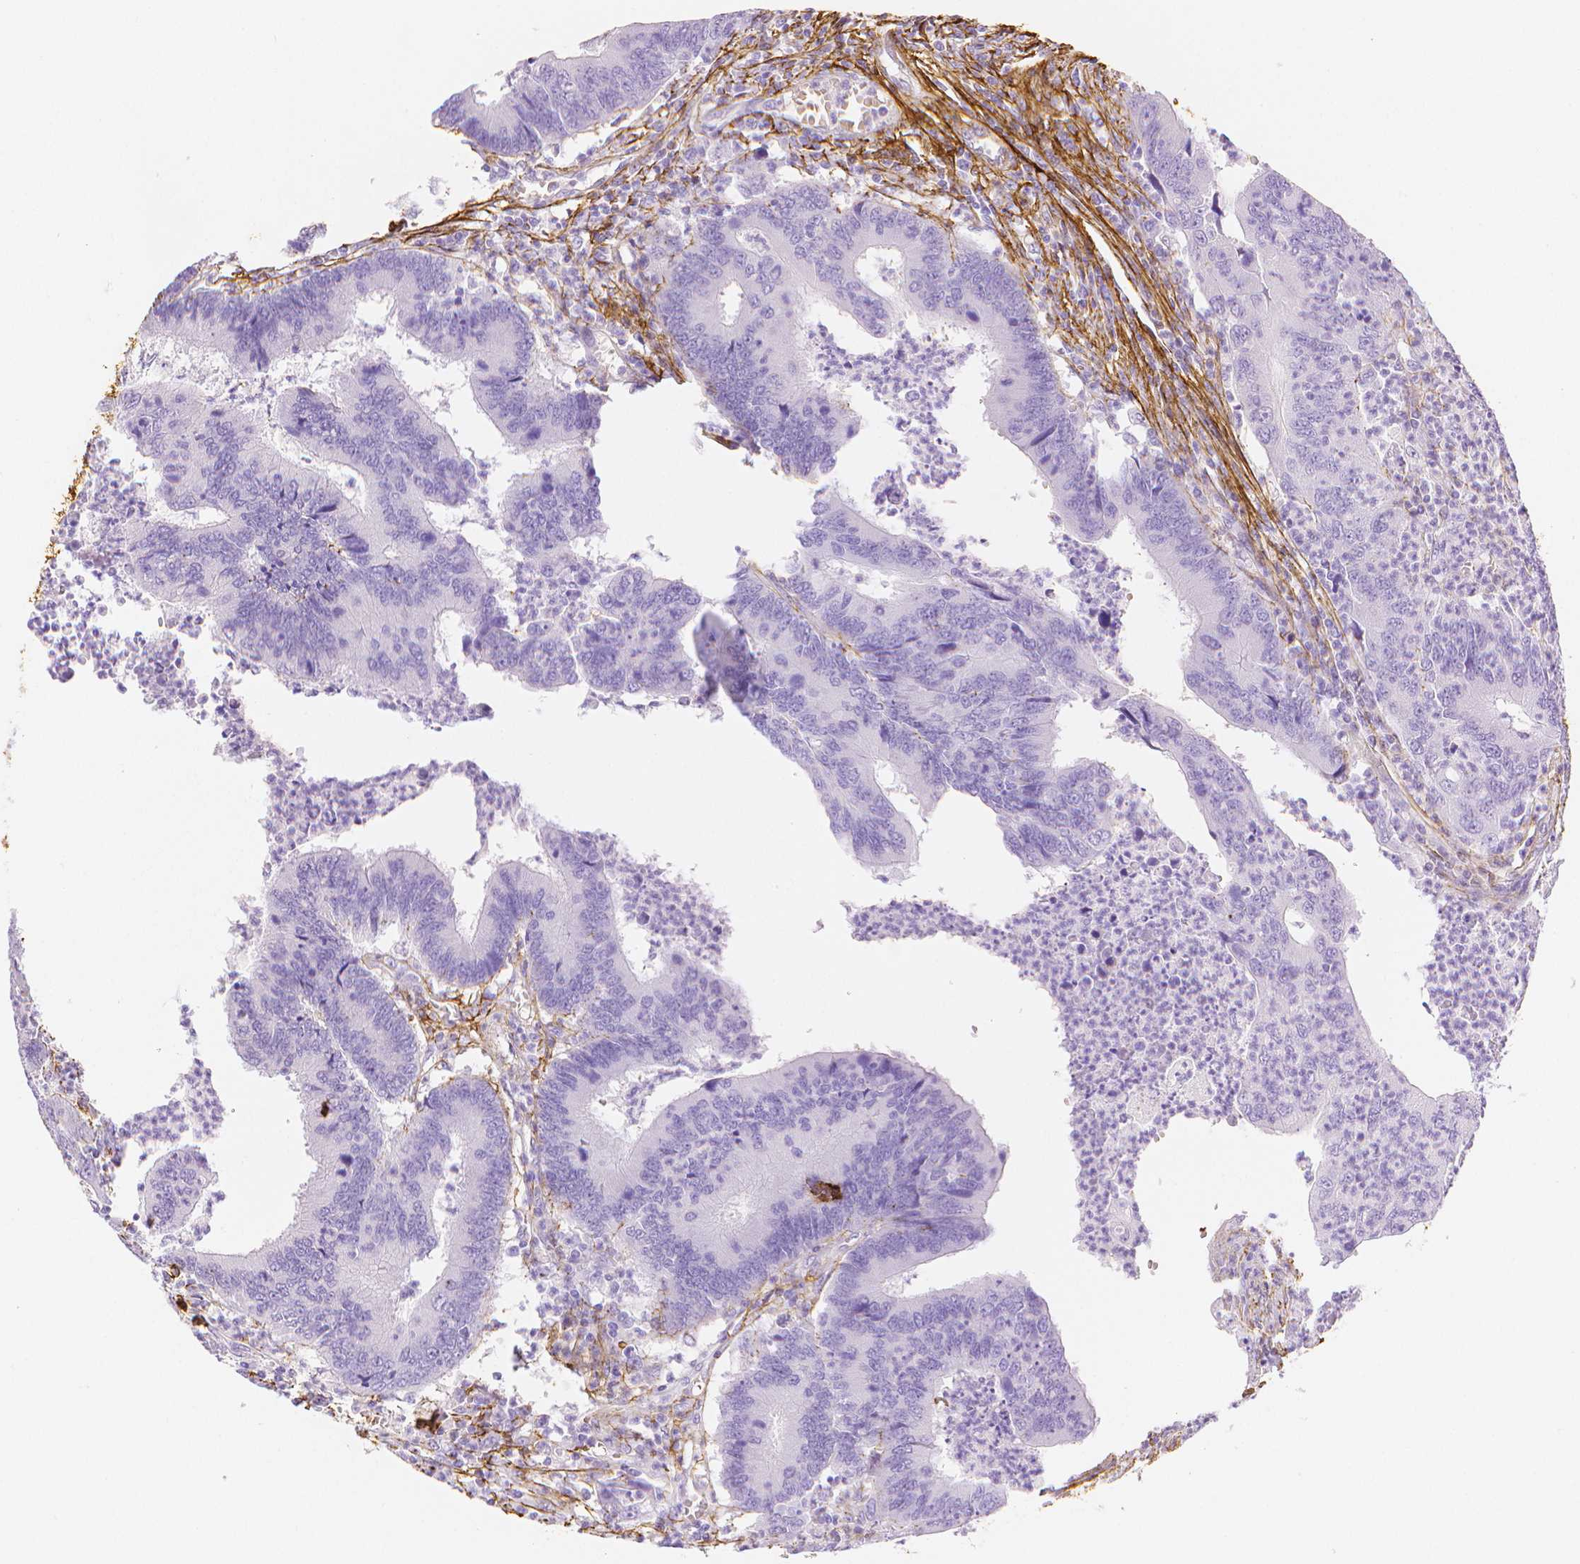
{"staining": {"intensity": "negative", "quantity": "none", "location": "none"}, "tissue": "colorectal cancer", "cell_type": "Tumor cells", "image_type": "cancer", "snomed": [{"axis": "morphology", "description": "Adenocarcinoma, NOS"}, {"axis": "topography", "description": "Colon"}], "caption": "Tumor cells show no significant staining in colorectal cancer. (Immunohistochemistry (ihc), brightfield microscopy, high magnification).", "gene": "FBN1", "patient": {"sex": "female", "age": 67}}